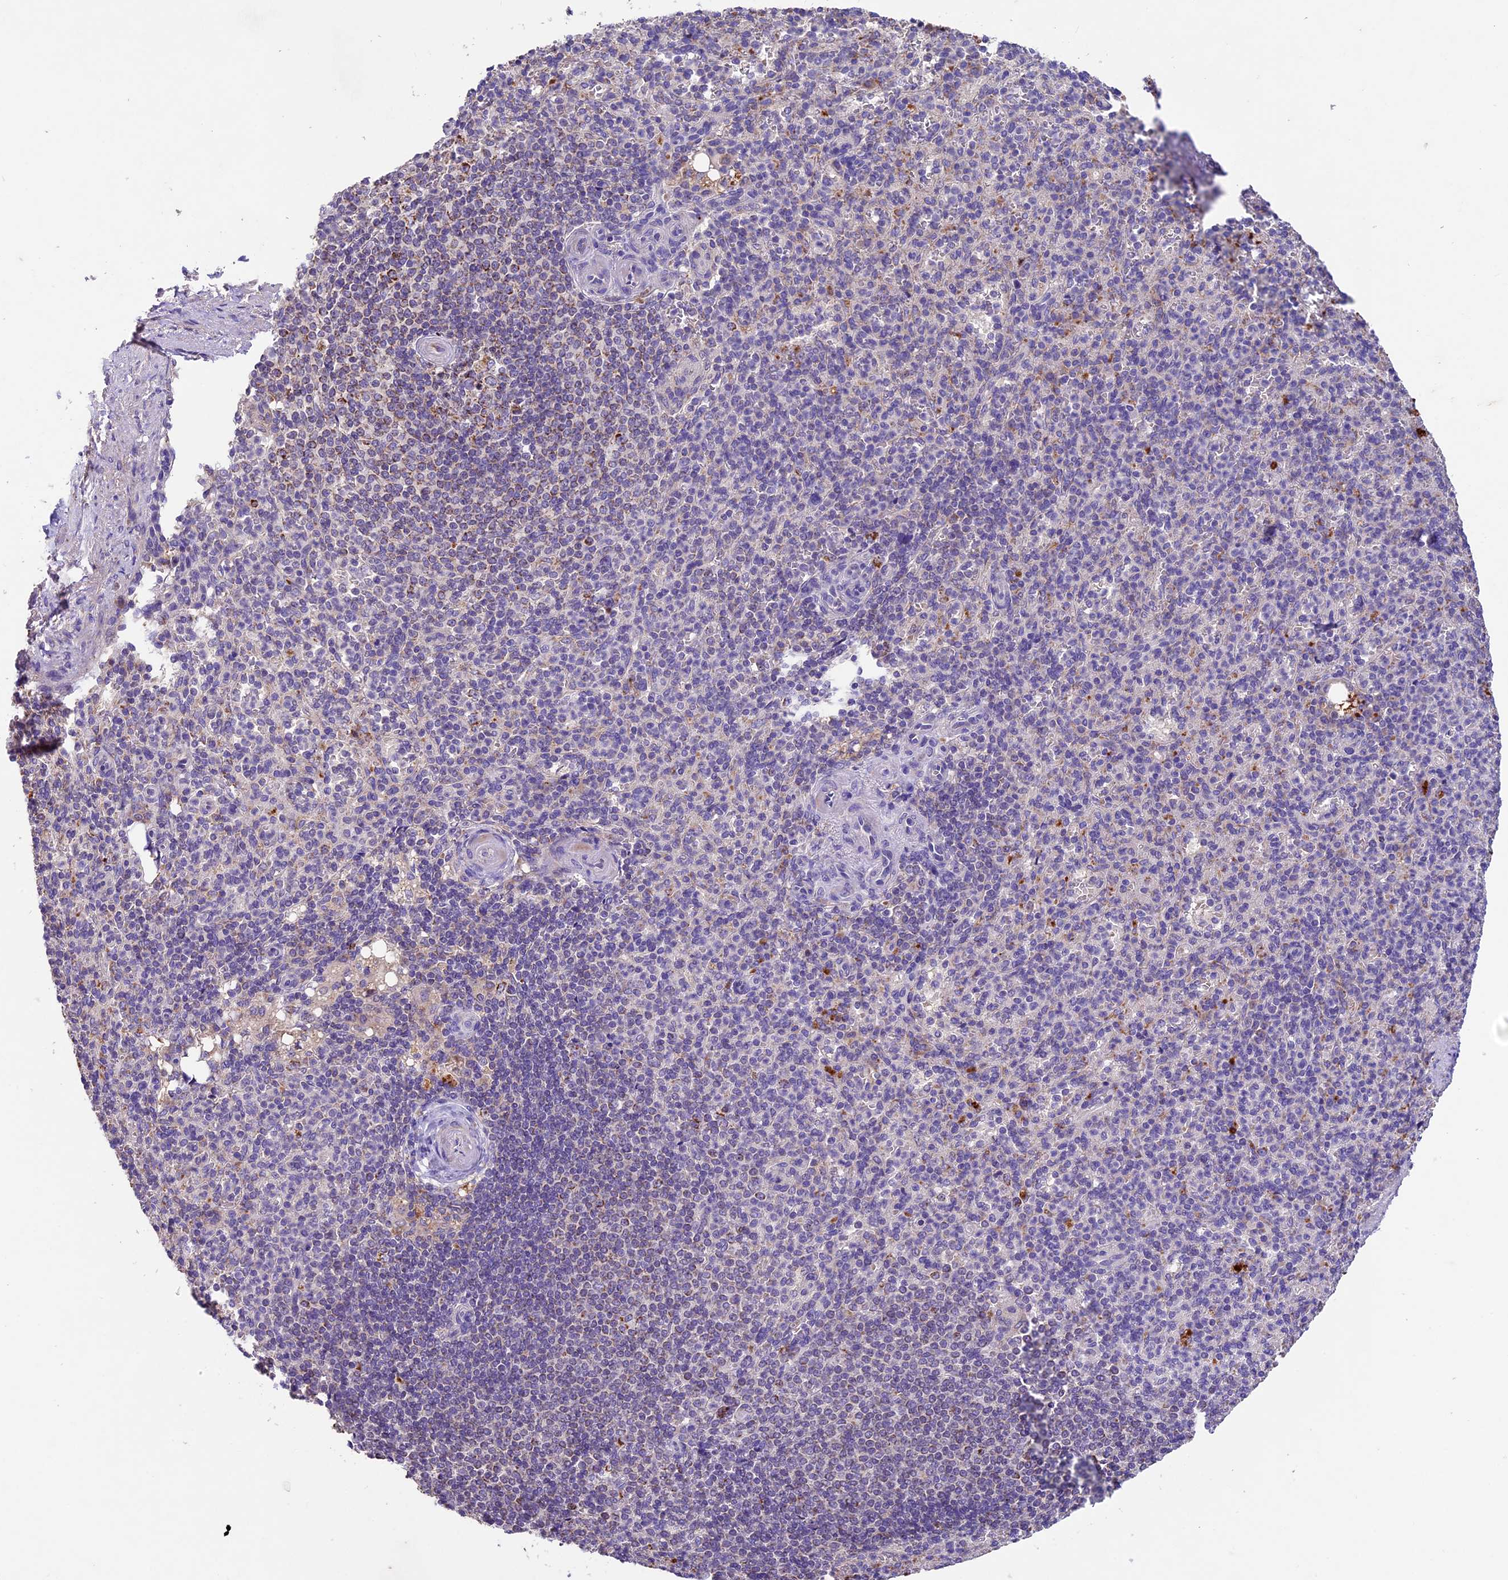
{"staining": {"intensity": "moderate", "quantity": "<25%", "location": "cytoplasmic/membranous"}, "tissue": "spleen", "cell_type": "Cells in red pulp", "image_type": "normal", "snomed": [{"axis": "morphology", "description": "Normal tissue, NOS"}, {"axis": "topography", "description": "Spleen"}], "caption": "Protein positivity by IHC reveals moderate cytoplasmic/membranous expression in about <25% of cells in red pulp in unremarkable spleen.", "gene": "PMPCB", "patient": {"sex": "female", "age": 74}}